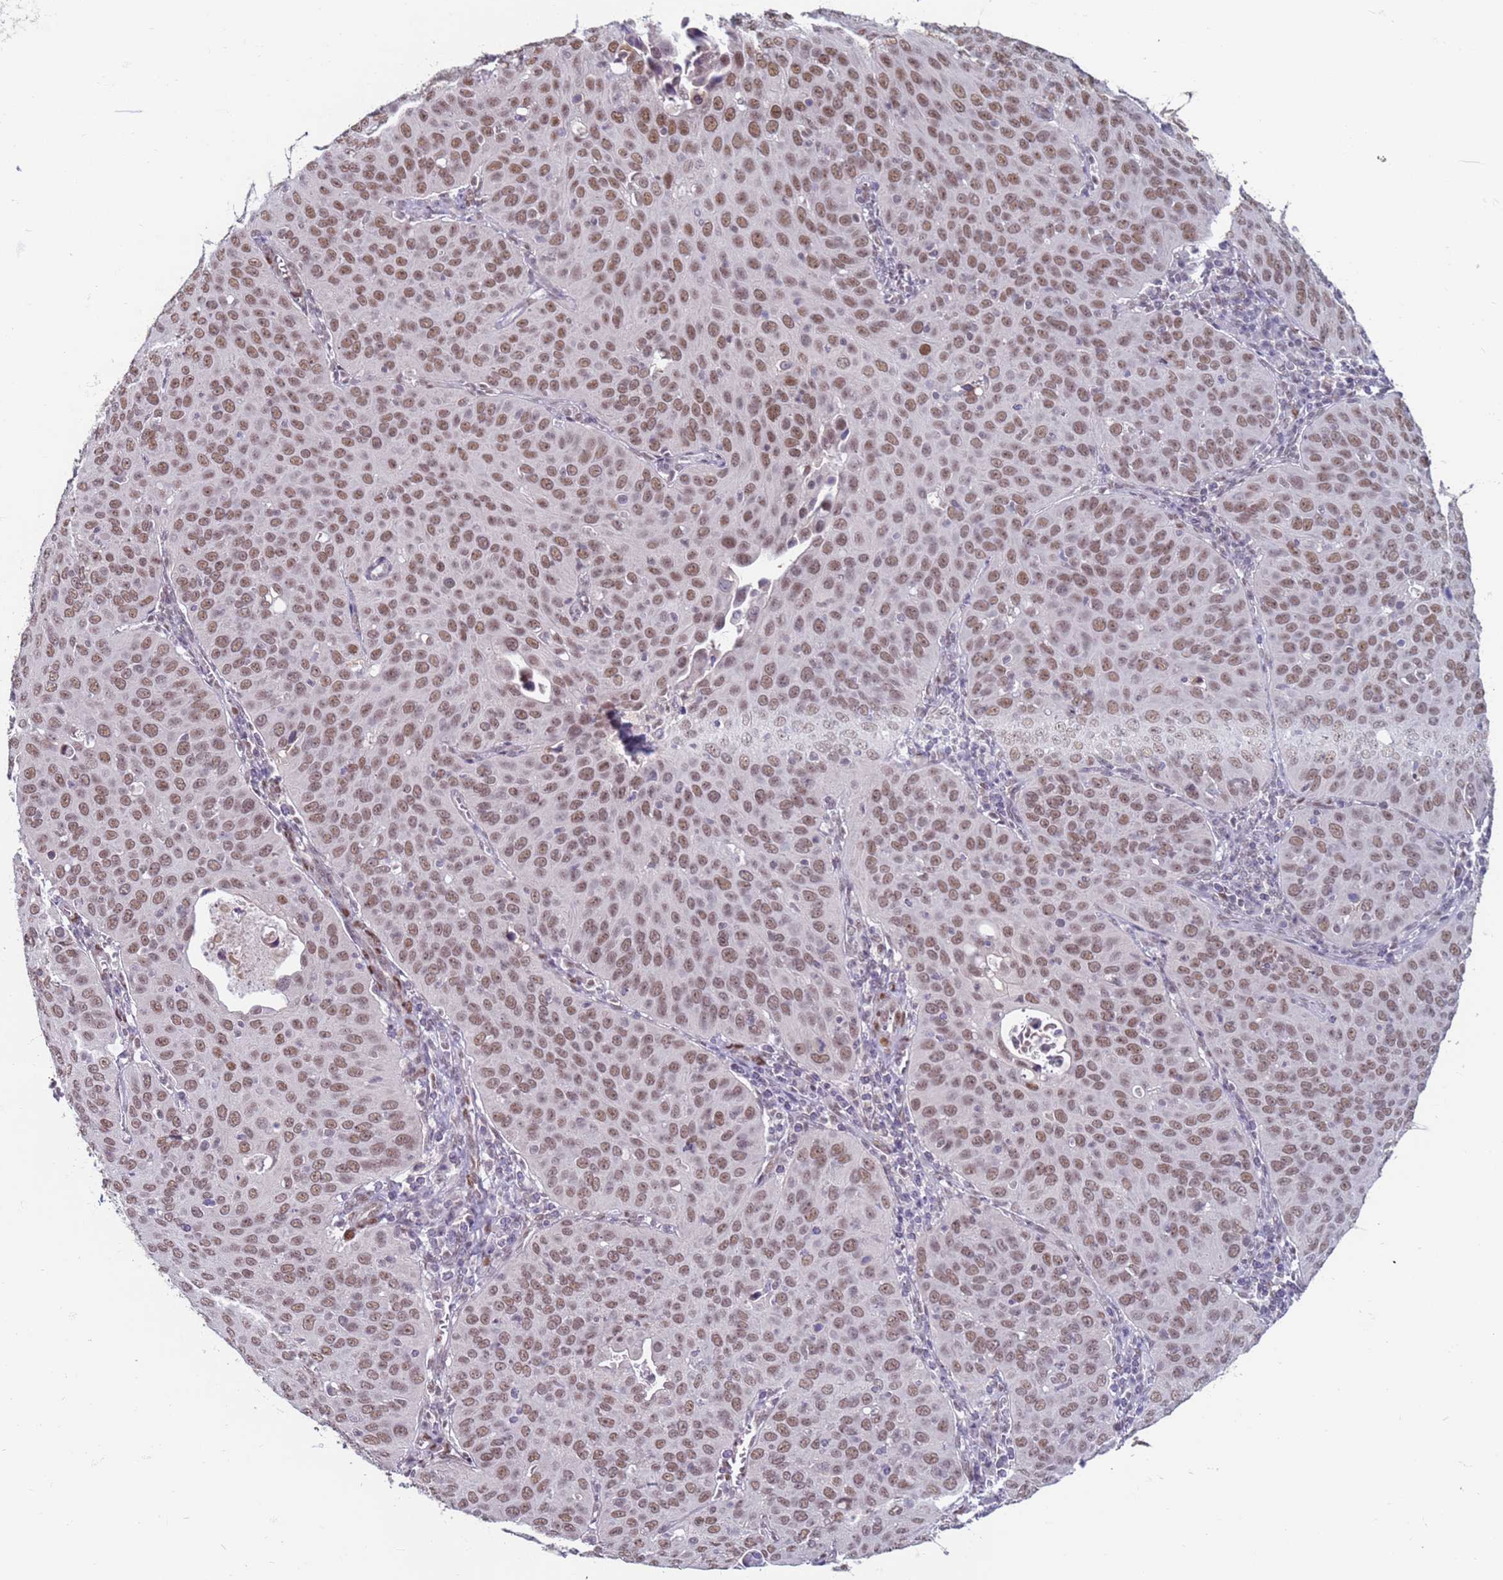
{"staining": {"intensity": "moderate", "quantity": ">75%", "location": "nuclear"}, "tissue": "cervical cancer", "cell_type": "Tumor cells", "image_type": "cancer", "snomed": [{"axis": "morphology", "description": "Squamous cell carcinoma, NOS"}, {"axis": "topography", "description": "Cervix"}], "caption": "Tumor cells reveal medium levels of moderate nuclear staining in approximately >75% of cells in cervical cancer (squamous cell carcinoma).", "gene": "SAE1", "patient": {"sex": "female", "age": 36}}